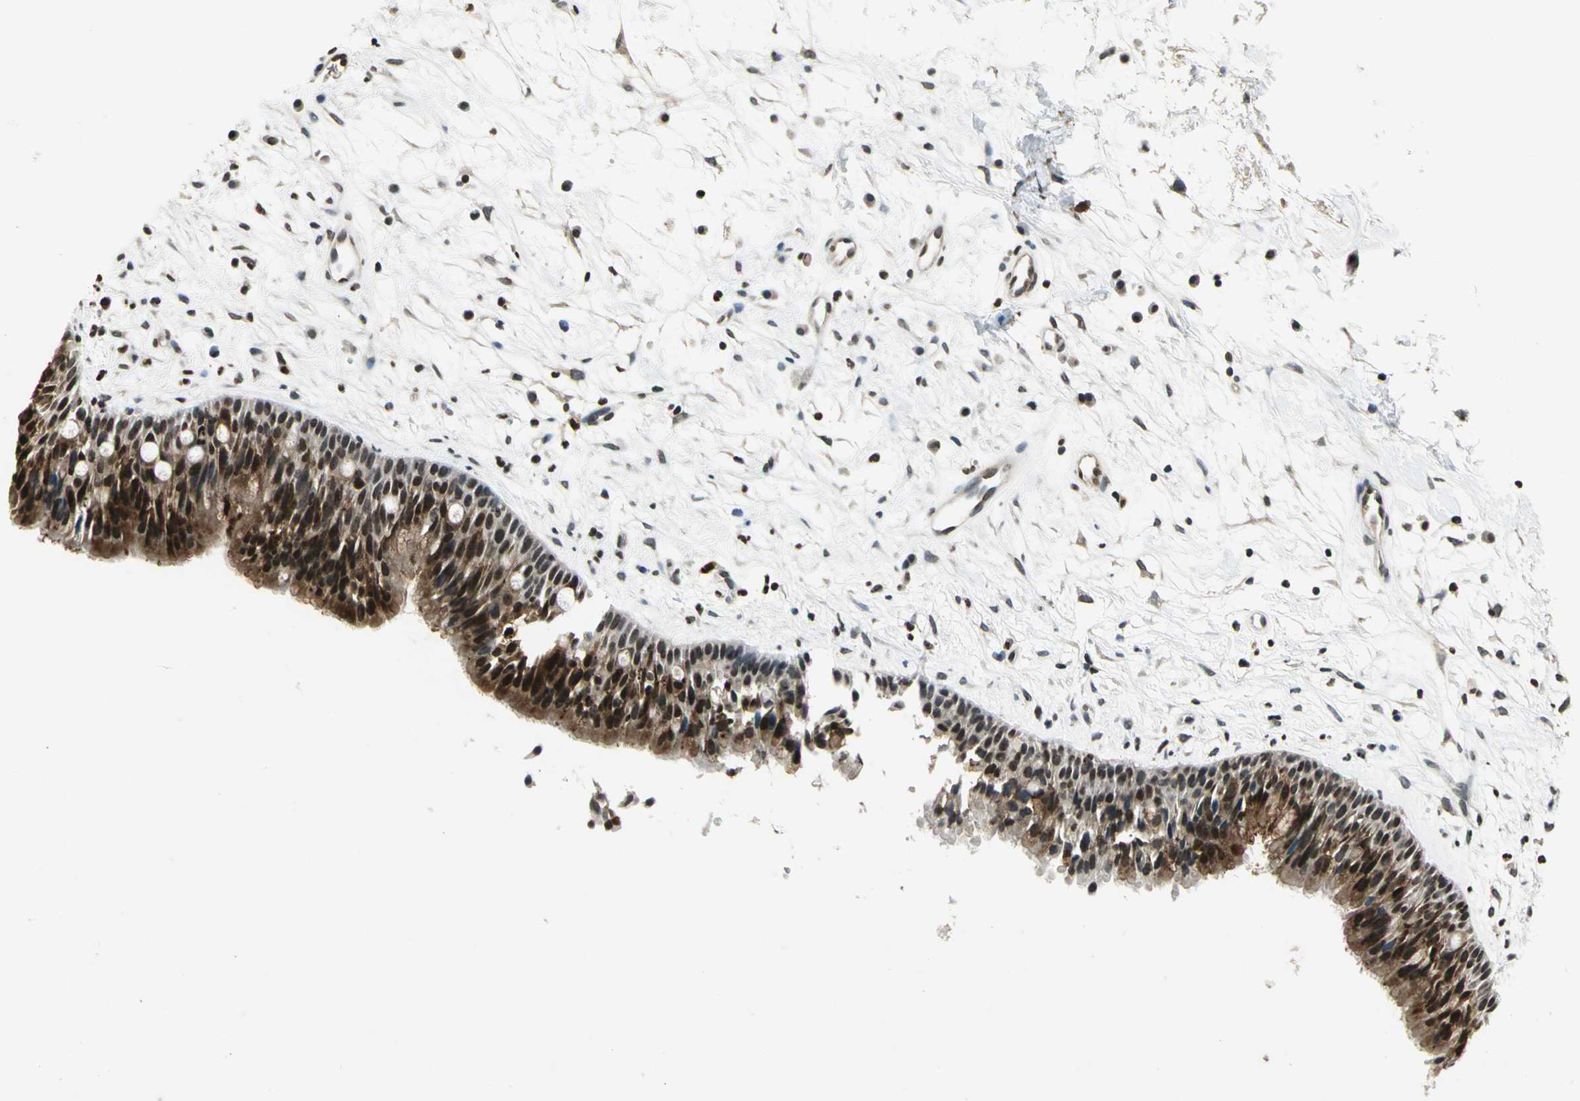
{"staining": {"intensity": "strong", "quantity": "25%-75%", "location": "cytoplasmic/membranous"}, "tissue": "nasopharynx", "cell_type": "Respiratory epithelial cells", "image_type": "normal", "snomed": [{"axis": "morphology", "description": "Normal tissue, NOS"}, {"axis": "topography", "description": "Nasopharynx"}], "caption": "Immunohistochemical staining of unremarkable nasopharynx exhibits 25%-75% levels of strong cytoplasmic/membranous protein staining in approximately 25%-75% of respiratory epithelial cells.", "gene": "LGALS3", "patient": {"sex": "male", "age": 13}}